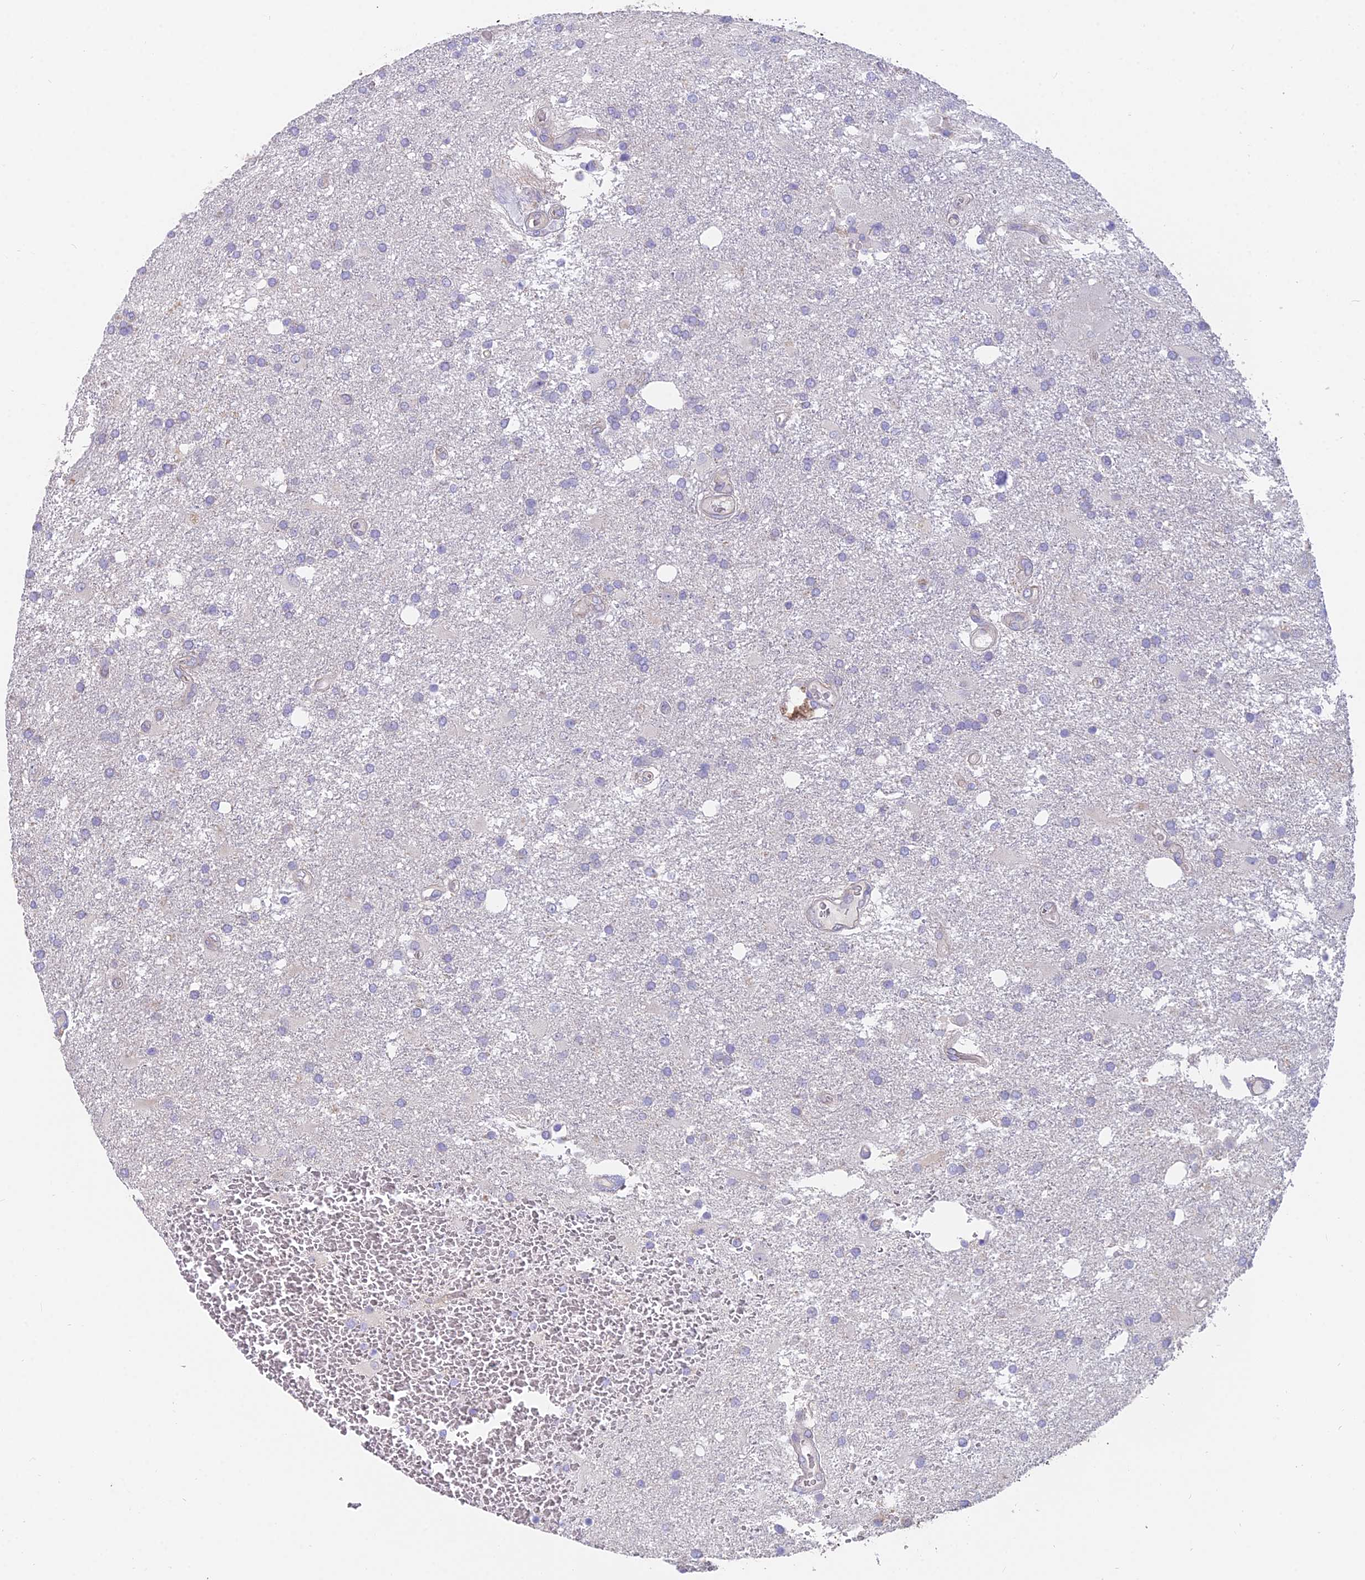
{"staining": {"intensity": "weak", "quantity": "25%-75%", "location": "cytoplasmic/membranous"}, "tissue": "glioma", "cell_type": "Tumor cells", "image_type": "cancer", "snomed": [{"axis": "morphology", "description": "Glioma, malignant, Low grade"}, {"axis": "topography", "description": "Brain"}], "caption": "Malignant low-grade glioma was stained to show a protein in brown. There is low levels of weak cytoplasmic/membranous expression in about 25%-75% of tumor cells. (DAB (3,3'-diaminobenzidine) IHC with brightfield microscopy, high magnification).", "gene": "FAM168B", "patient": {"sex": "male", "age": 66}}